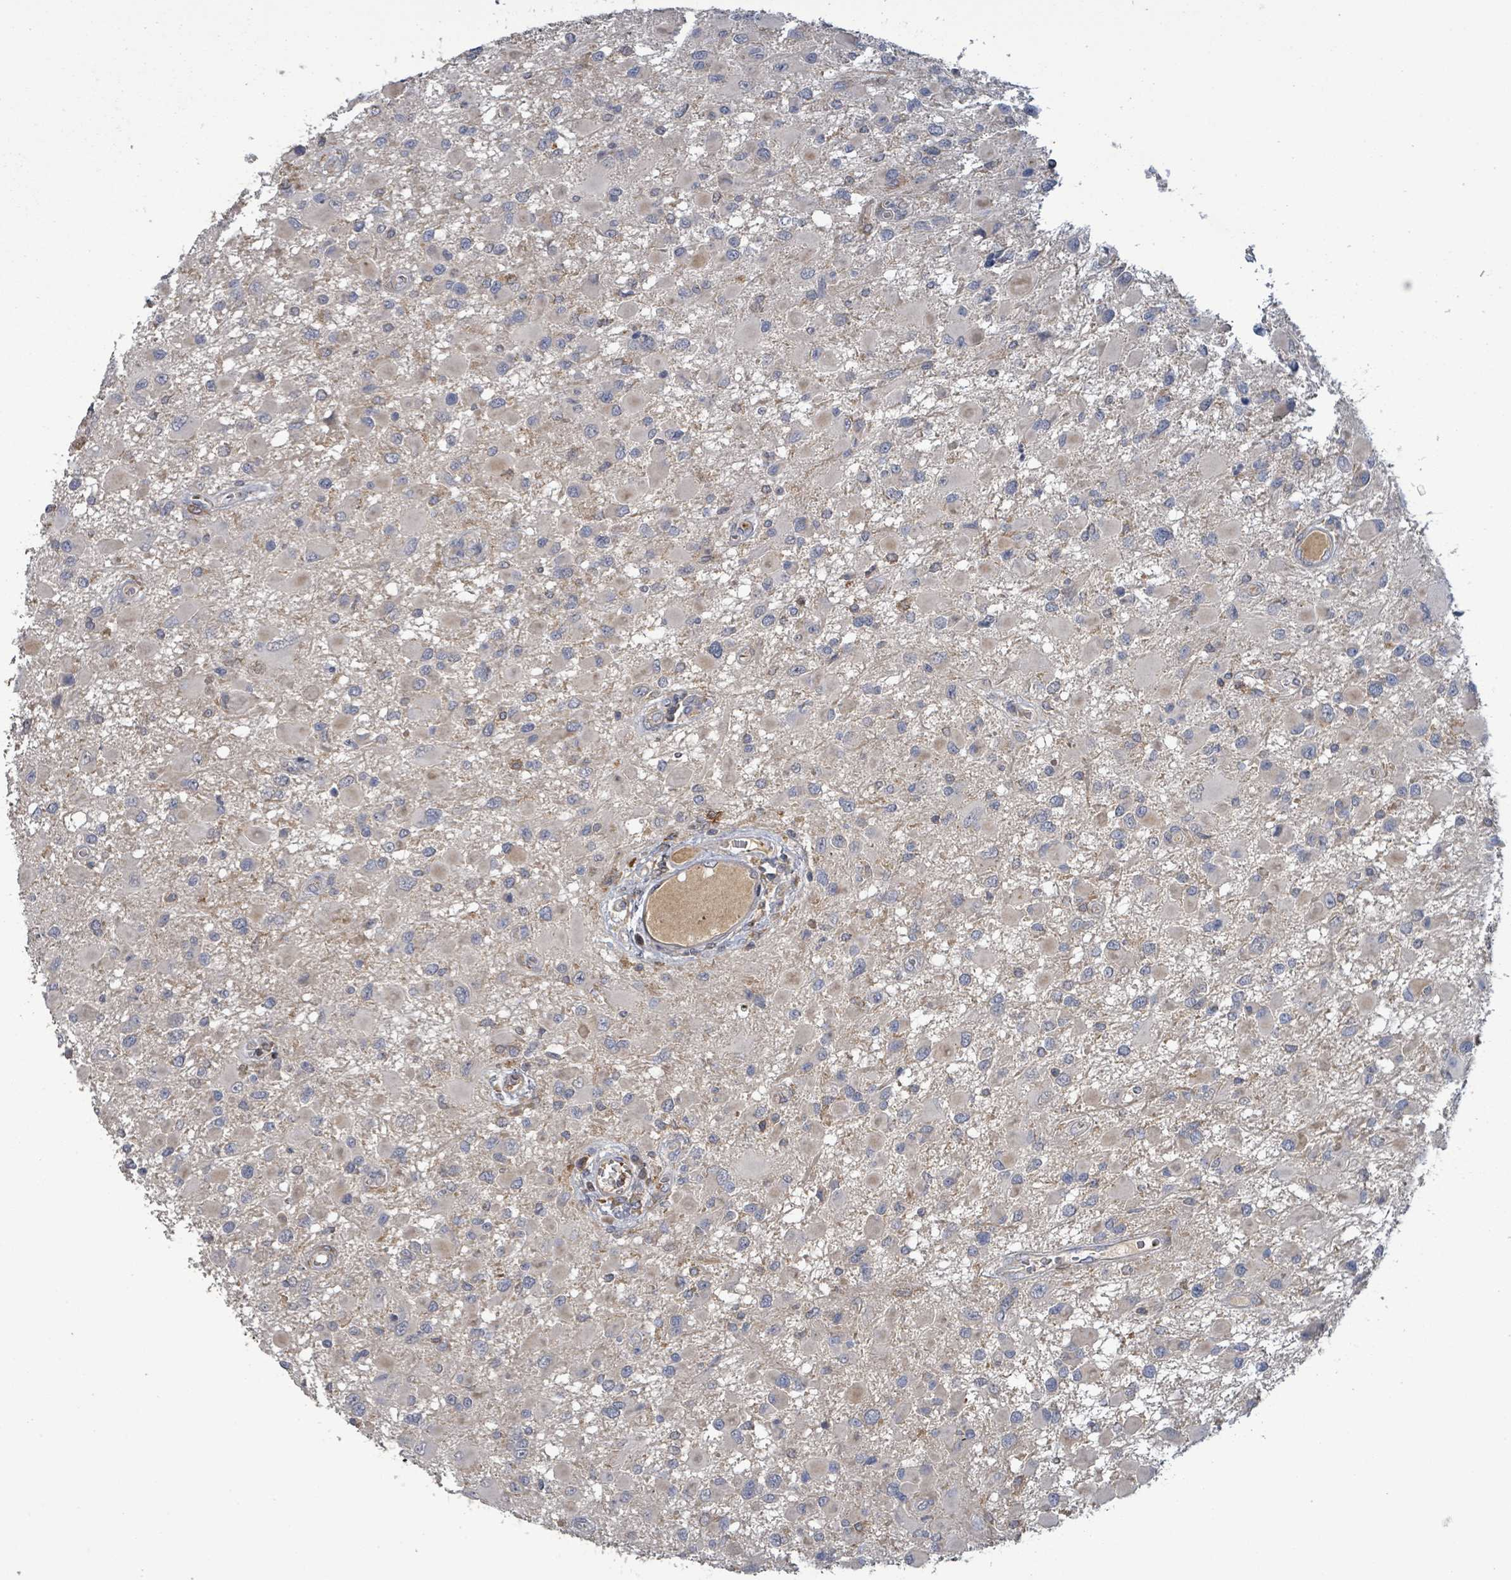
{"staining": {"intensity": "negative", "quantity": "none", "location": "none"}, "tissue": "glioma", "cell_type": "Tumor cells", "image_type": "cancer", "snomed": [{"axis": "morphology", "description": "Glioma, malignant, High grade"}, {"axis": "topography", "description": "Brain"}], "caption": "Immunohistochemistry (IHC) of human glioma demonstrates no staining in tumor cells.", "gene": "PLAAT1", "patient": {"sex": "male", "age": 53}}